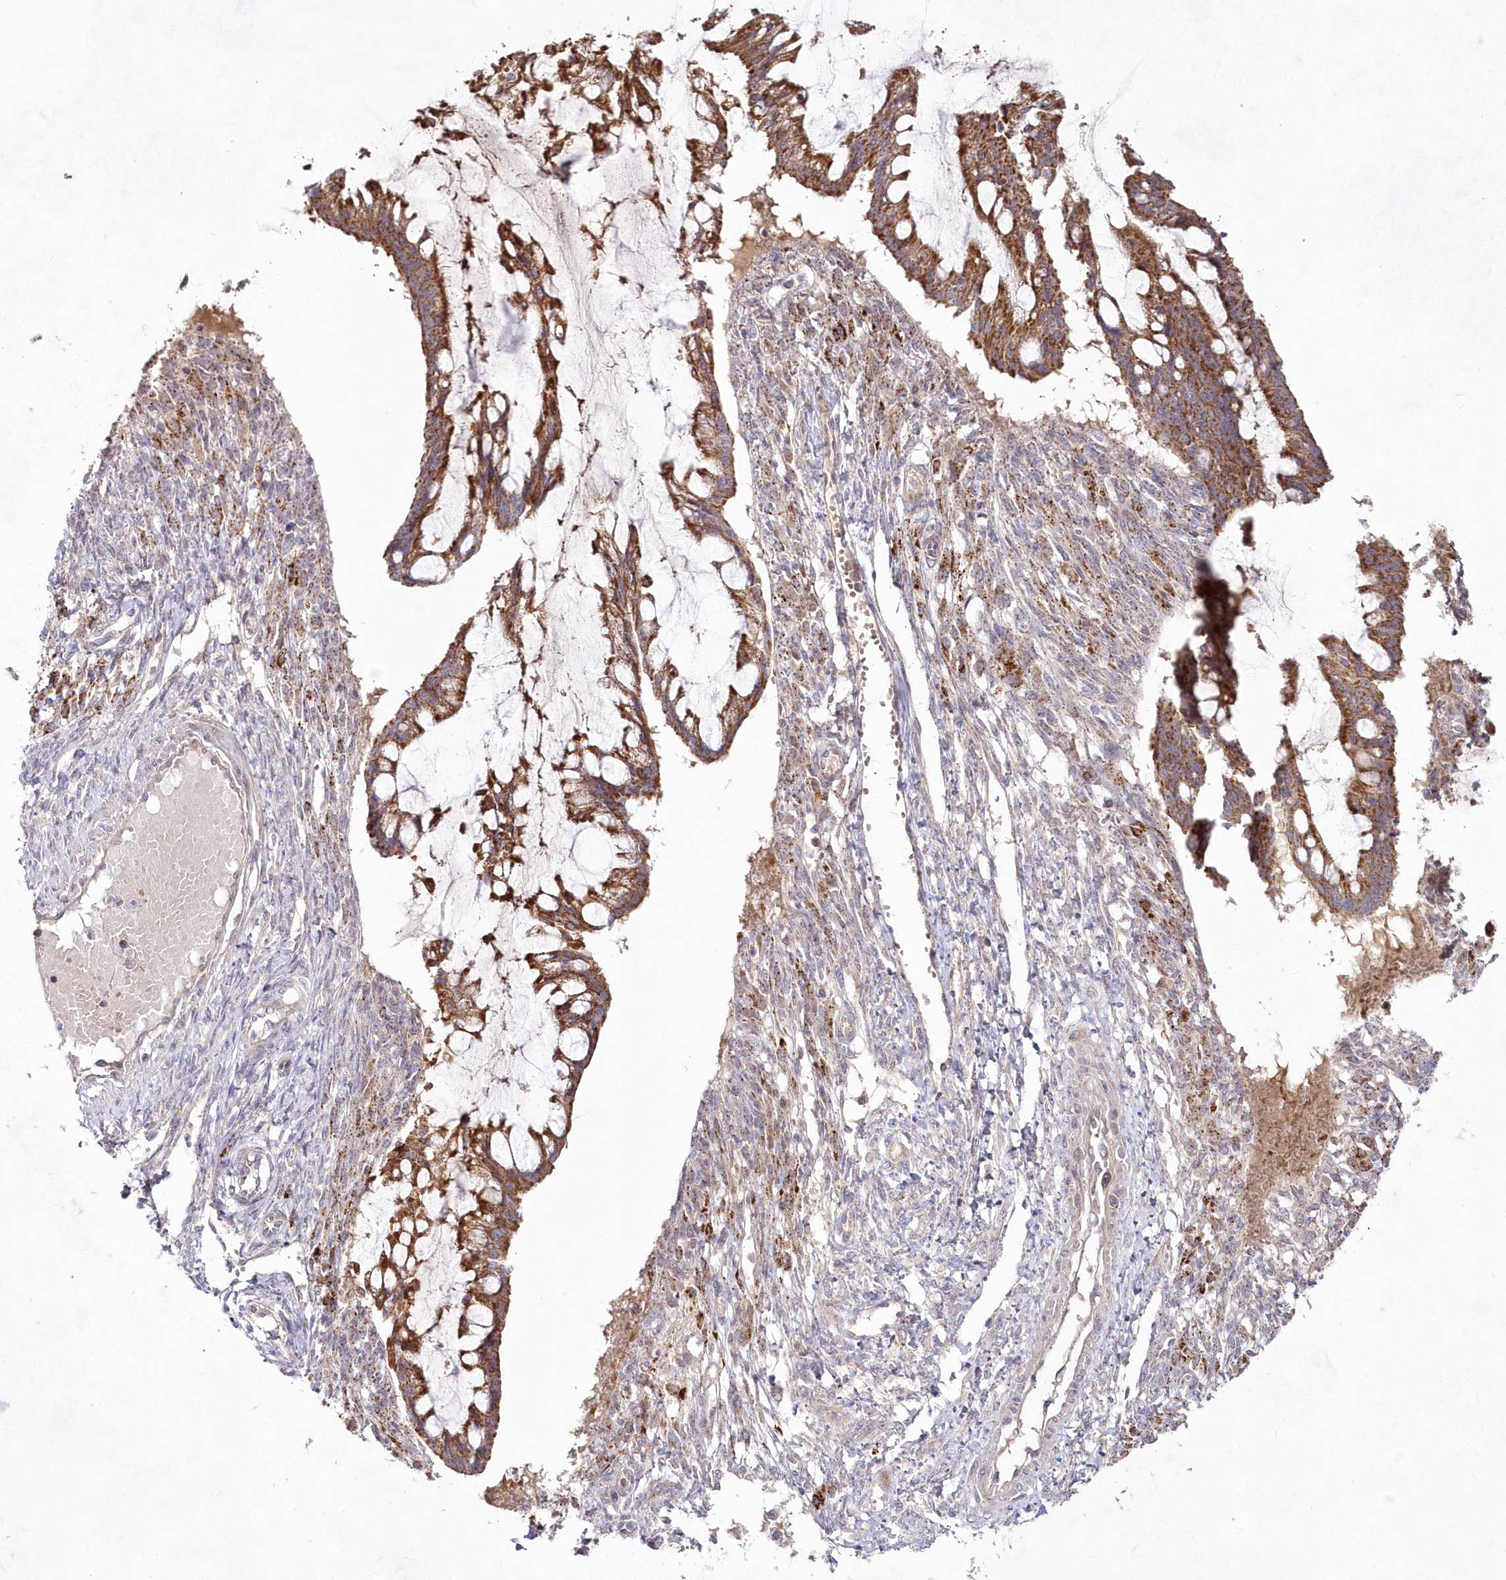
{"staining": {"intensity": "moderate", "quantity": ">75%", "location": "cytoplasmic/membranous"}, "tissue": "ovarian cancer", "cell_type": "Tumor cells", "image_type": "cancer", "snomed": [{"axis": "morphology", "description": "Cystadenocarcinoma, mucinous, NOS"}, {"axis": "topography", "description": "Ovary"}], "caption": "This image reveals immunohistochemistry (IHC) staining of human ovarian cancer, with medium moderate cytoplasmic/membranous positivity in about >75% of tumor cells.", "gene": "IMPA1", "patient": {"sex": "female", "age": 73}}